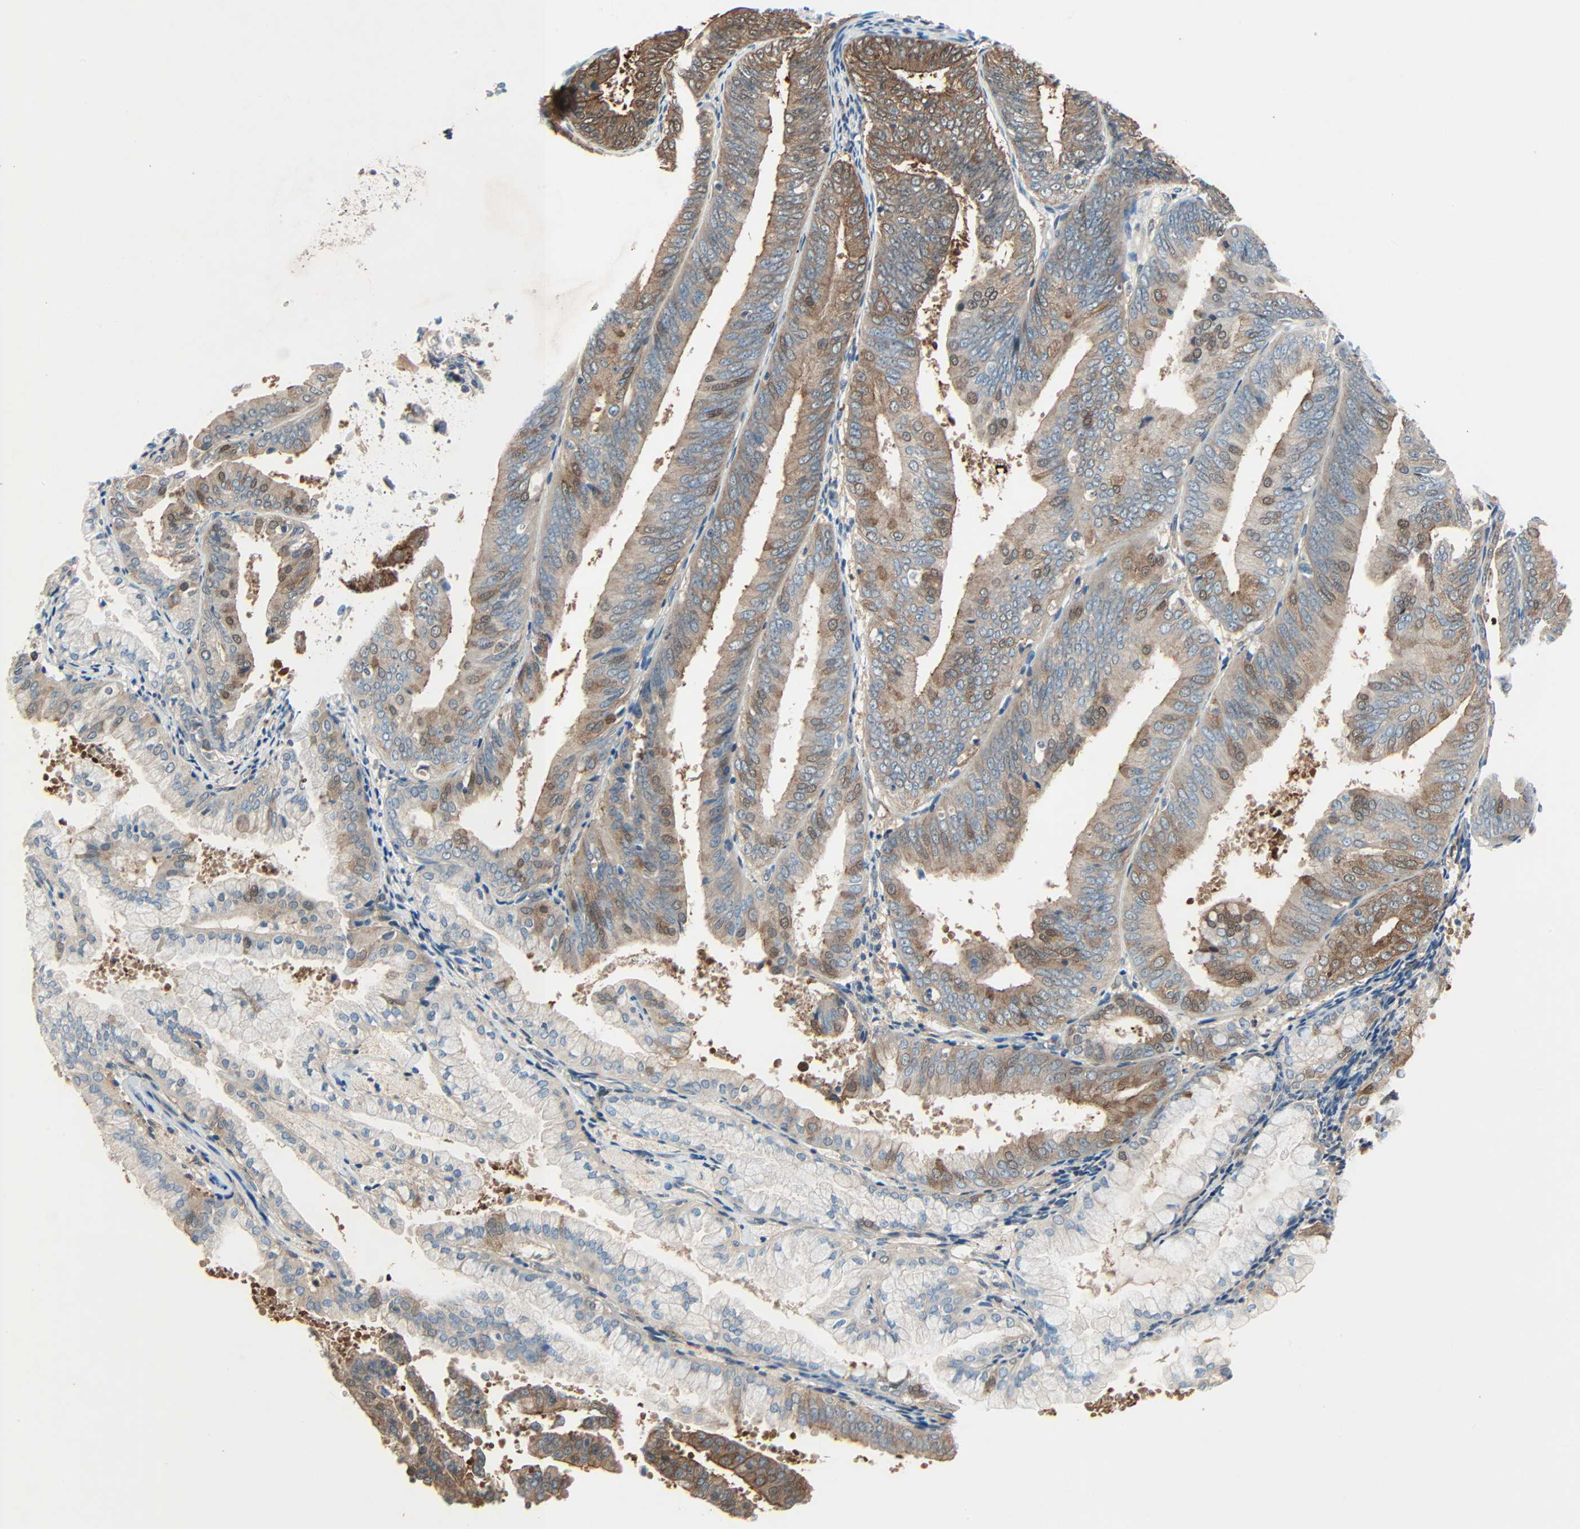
{"staining": {"intensity": "moderate", "quantity": ">75%", "location": "cytoplasmic/membranous,nuclear"}, "tissue": "endometrial cancer", "cell_type": "Tumor cells", "image_type": "cancer", "snomed": [{"axis": "morphology", "description": "Adenocarcinoma, NOS"}, {"axis": "topography", "description": "Endometrium"}], "caption": "IHC (DAB (3,3'-diaminobenzidine)) staining of human endometrial adenocarcinoma demonstrates moderate cytoplasmic/membranous and nuclear protein staining in approximately >75% of tumor cells.", "gene": "TNFRSF12A", "patient": {"sex": "female", "age": 63}}